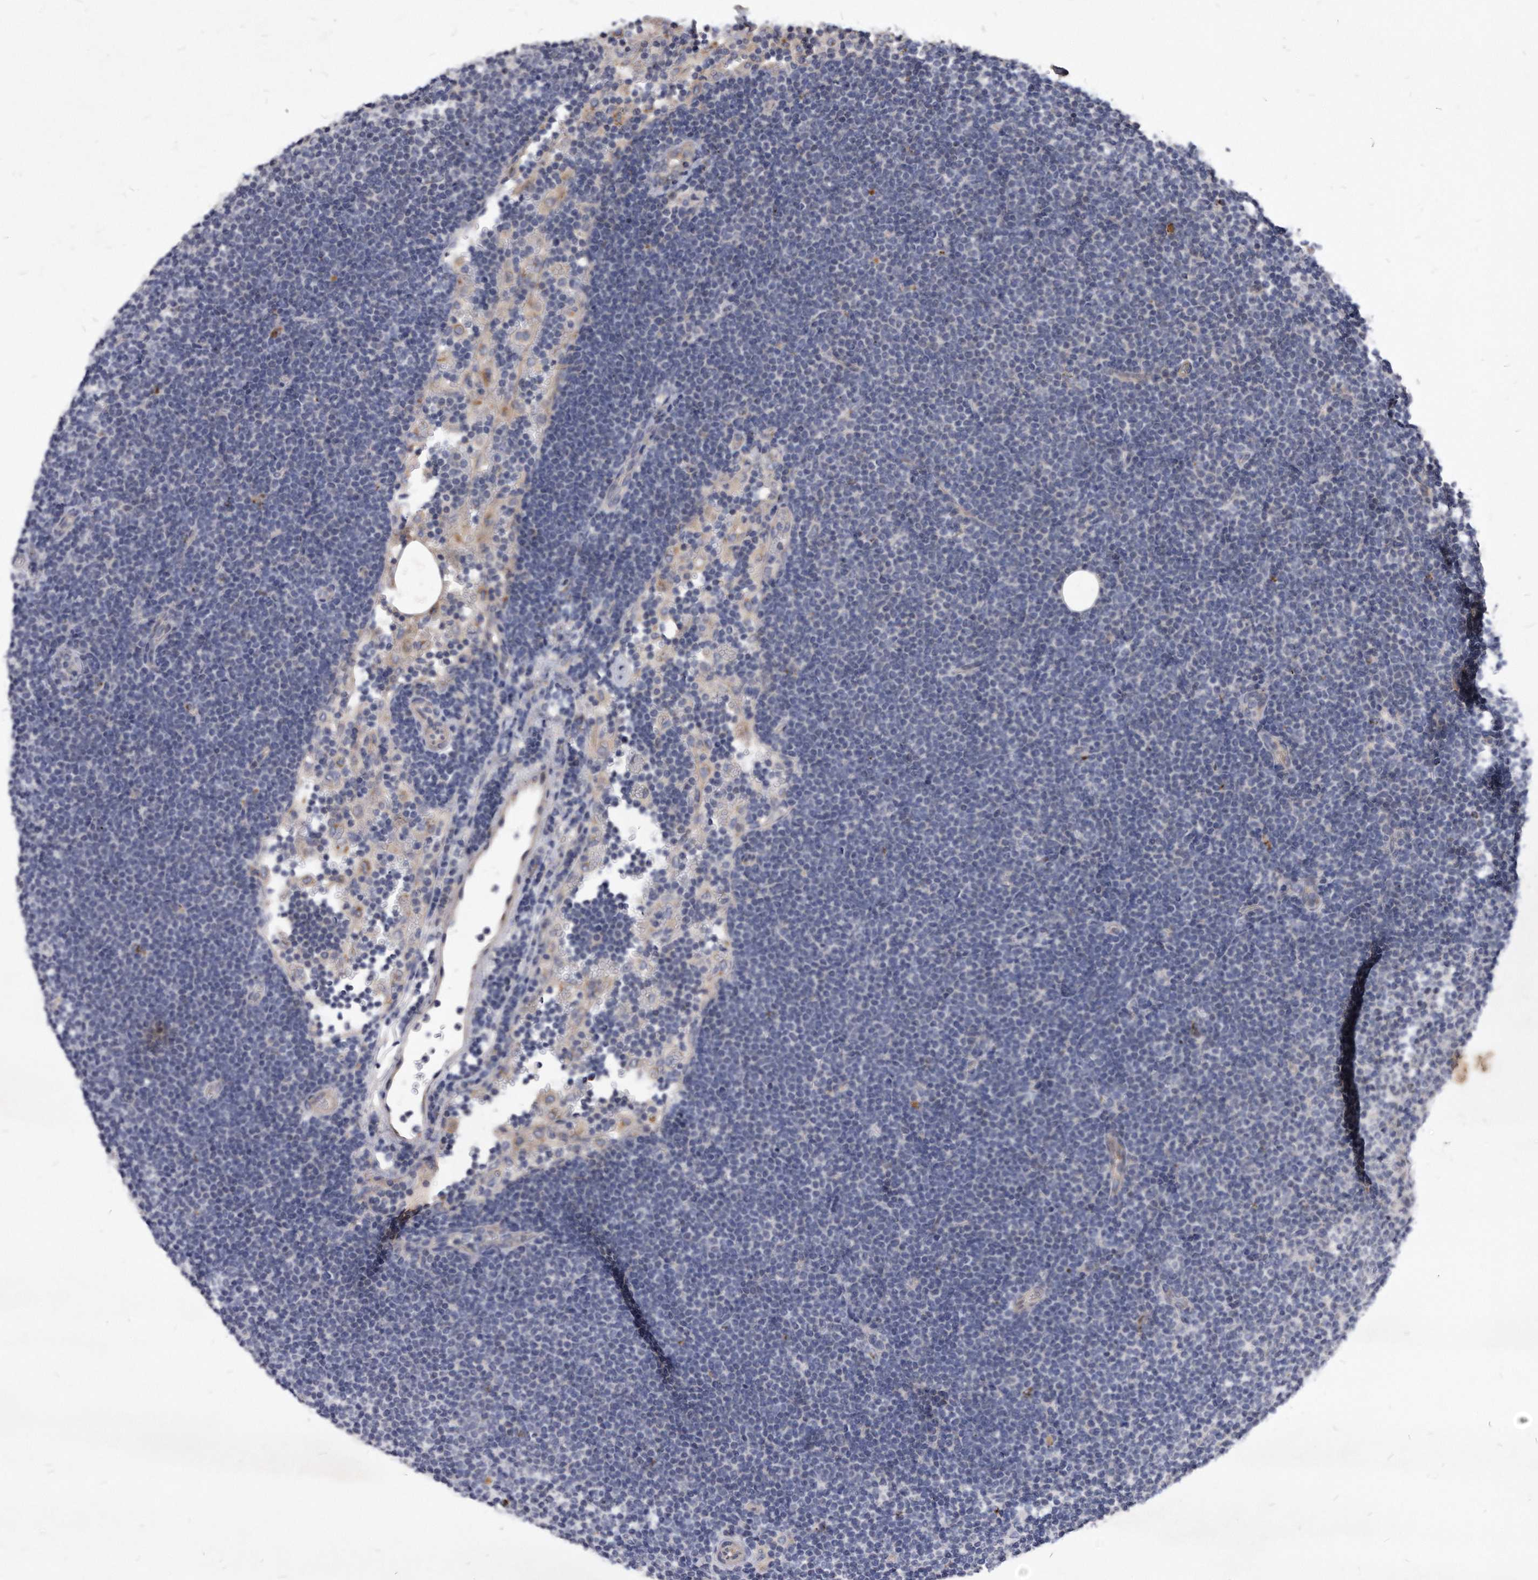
{"staining": {"intensity": "negative", "quantity": "none", "location": "none"}, "tissue": "lymphoma", "cell_type": "Tumor cells", "image_type": "cancer", "snomed": [{"axis": "morphology", "description": "Malignant lymphoma, non-Hodgkin's type, Low grade"}, {"axis": "topography", "description": "Lymph node"}], "caption": "Low-grade malignant lymphoma, non-Hodgkin's type was stained to show a protein in brown. There is no significant expression in tumor cells.", "gene": "MGAT4A", "patient": {"sex": "female", "age": 53}}